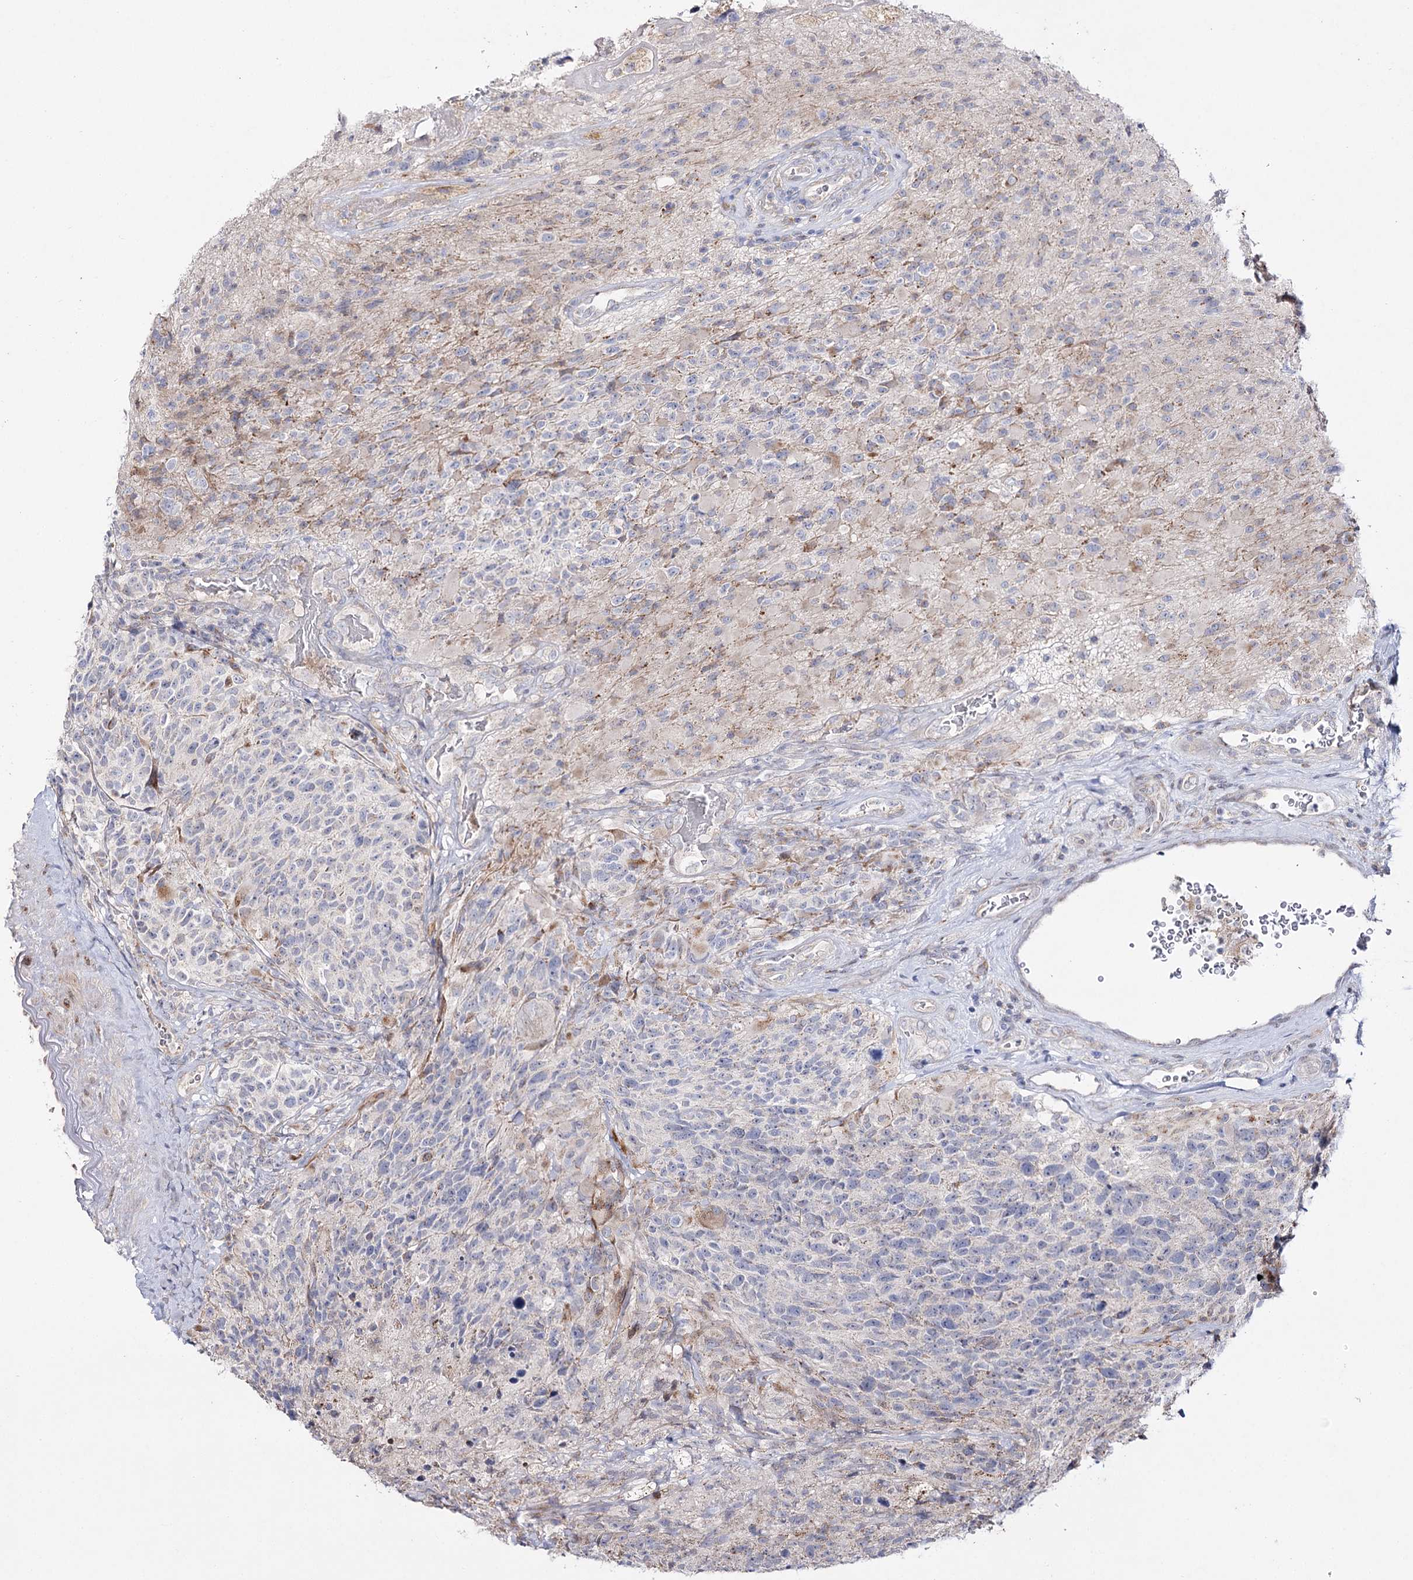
{"staining": {"intensity": "weak", "quantity": "<25%", "location": "cytoplasmic/membranous"}, "tissue": "glioma", "cell_type": "Tumor cells", "image_type": "cancer", "snomed": [{"axis": "morphology", "description": "Glioma, malignant, High grade"}, {"axis": "topography", "description": "Brain"}], "caption": "A histopathology image of glioma stained for a protein demonstrates no brown staining in tumor cells.", "gene": "C11orf80", "patient": {"sex": "male", "age": 76}}